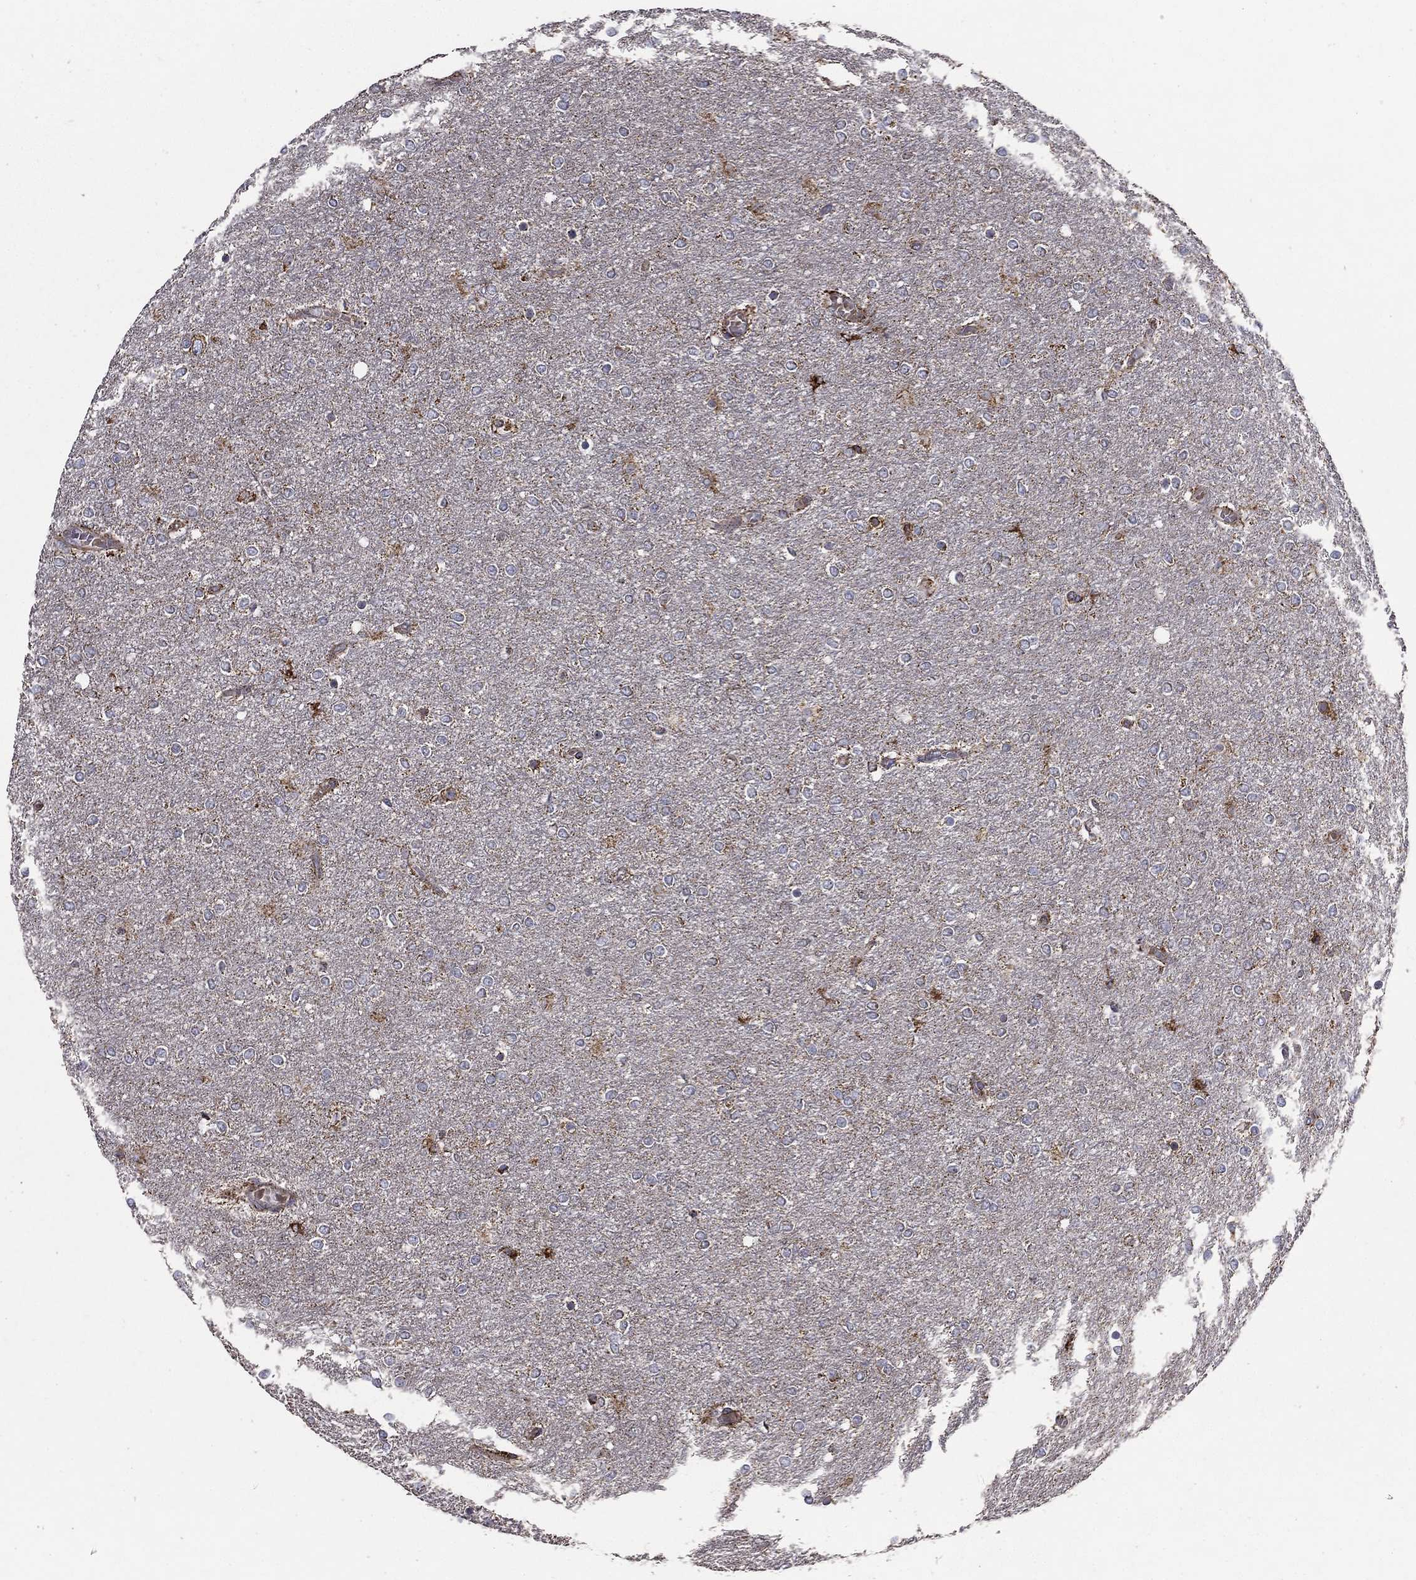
{"staining": {"intensity": "negative", "quantity": "none", "location": "none"}, "tissue": "glioma", "cell_type": "Tumor cells", "image_type": "cancer", "snomed": [{"axis": "morphology", "description": "Glioma, malignant, High grade"}, {"axis": "topography", "description": "Brain"}], "caption": "The immunohistochemistry photomicrograph has no significant expression in tumor cells of malignant high-grade glioma tissue. (Stains: DAB (3,3'-diaminobenzidine) immunohistochemistry with hematoxylin counter stain, Microscopy: brightfield microscopy at high magnification).", "gene": "MT-CYB", "patient": {"sex": "female", "age": 61}}